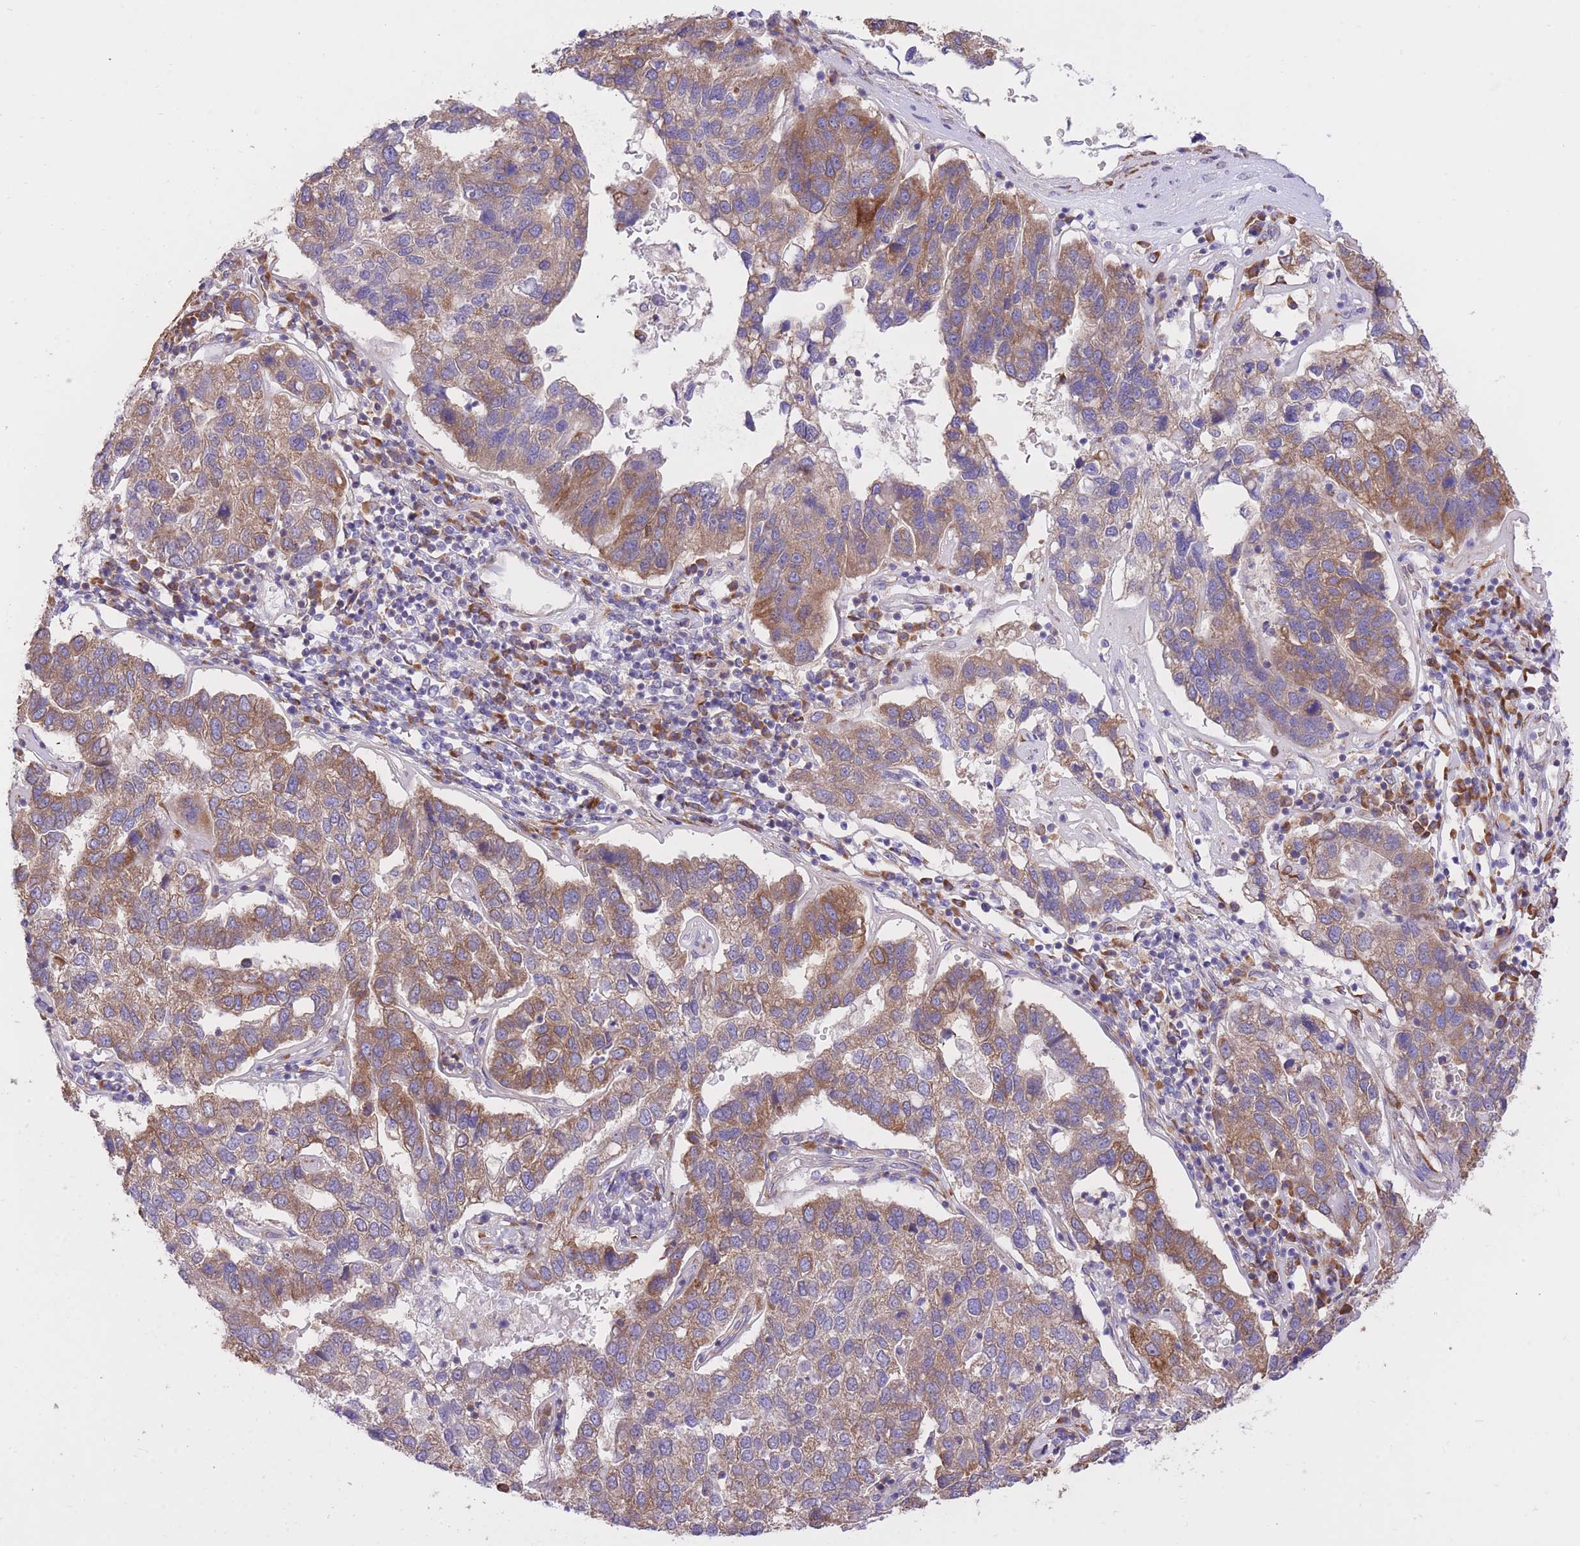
{"staining": {"intensity": "moderate", "quantity": ">75%", "location": "cytoplasmic/membranous"}, "tissue": "pancreatic cancer", "cell_type": "Tumor cells", "image_type": "cancer", "snomed": [{"axis": "morphology", "description": "Adenocarcinoma, NOS"}, {"axis": "topography", "description": "Pancreas"}], "caption": "Immunohistochemistry staining of pancreatic adenocarcinoma, which shows medium levels of moderate cytoplasmic/membranous staining in approximately >75% of tumor cells indicating moderate cytoplasmic/membranous protein positivity. The staining was performed using DAB (3,3'-diaminobenzidine) (brown) for protein detection and nuclei were counterstained in hematoxylin (blue).", "gene": "GBP7", "patient": {"sex": "female", "age": 61}}